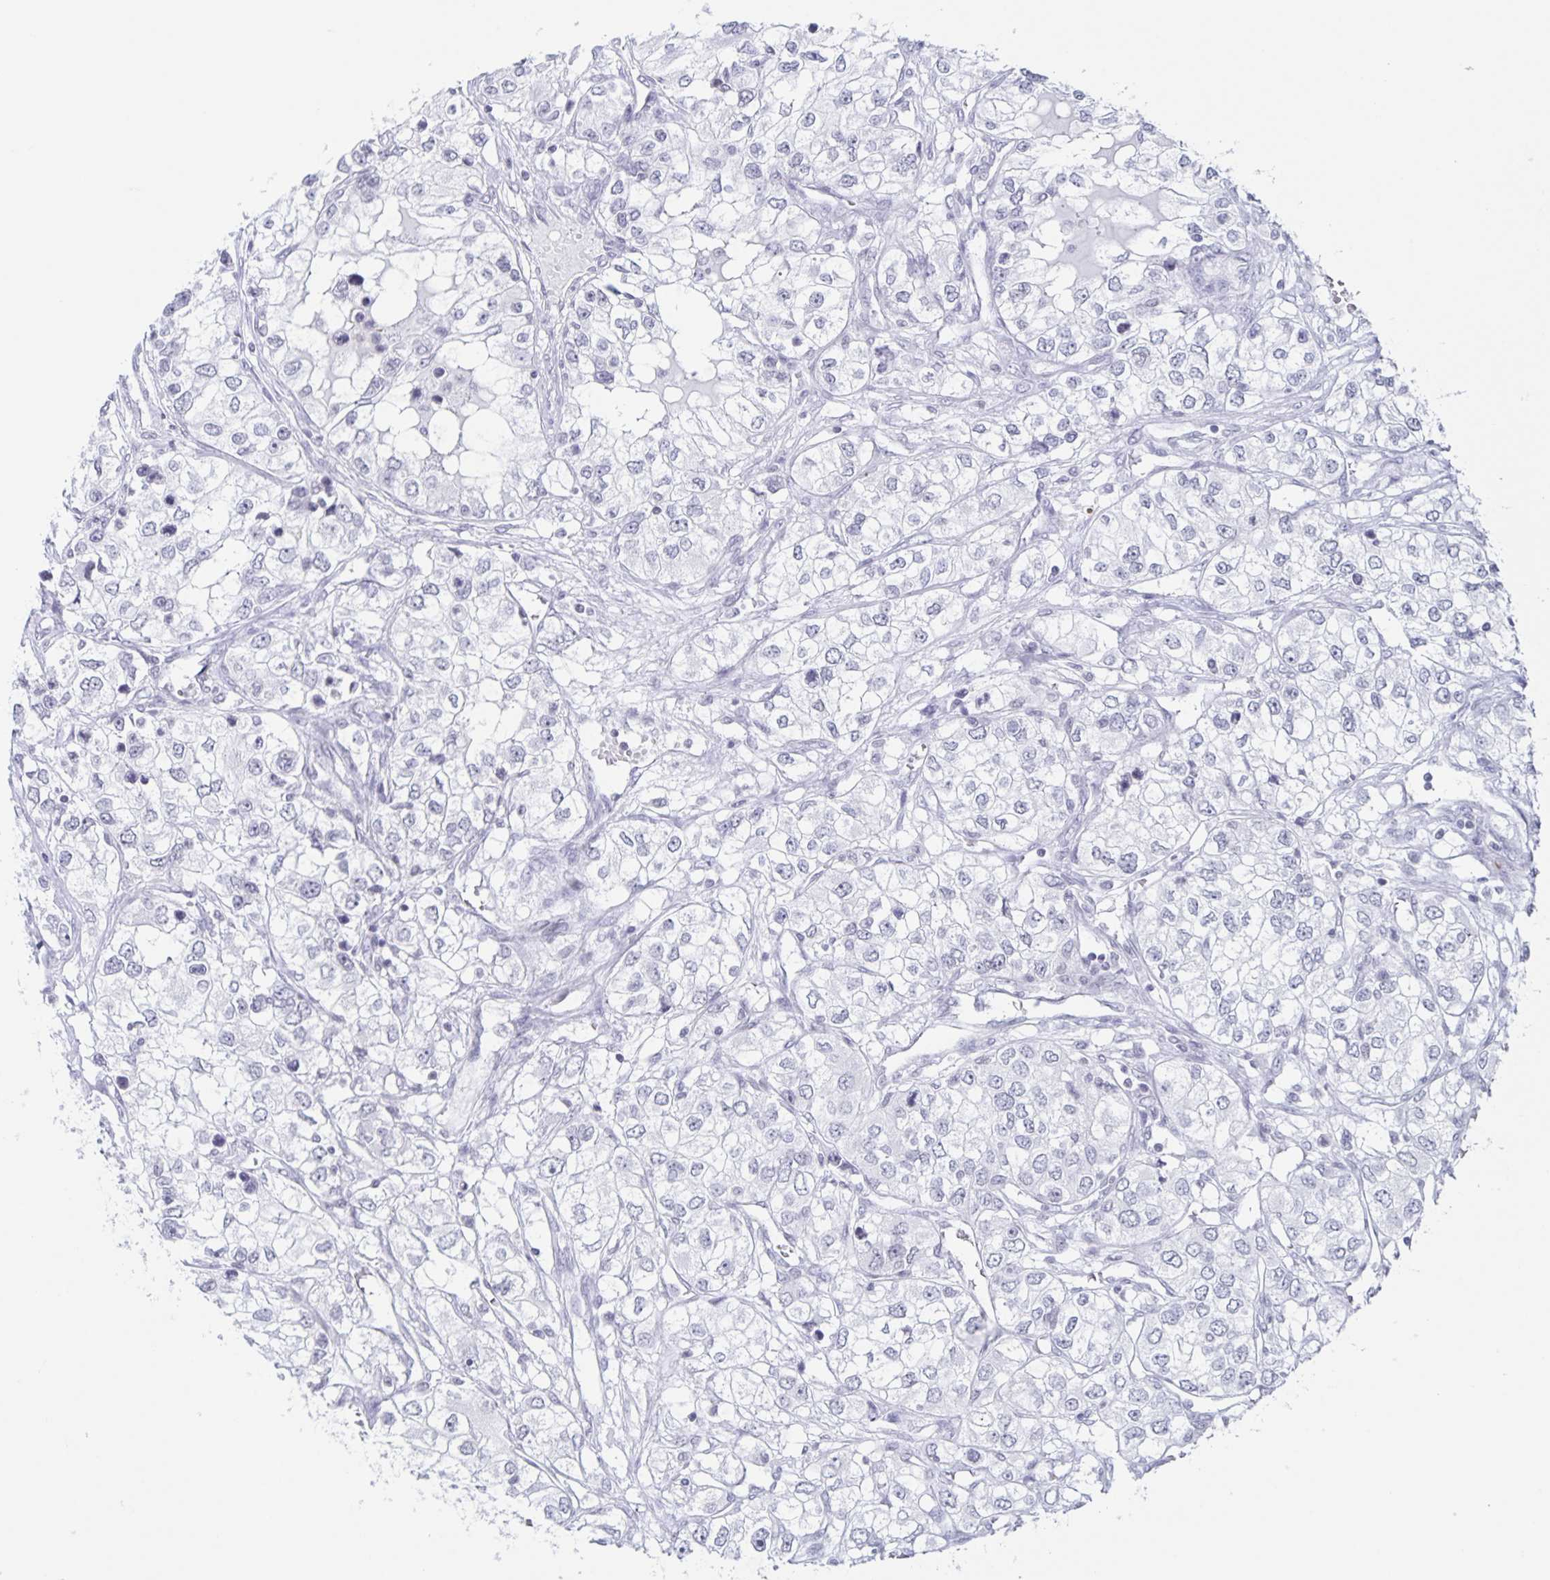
{"staining": {"intensity": "negative", "quantity": "none", "location": "none"}, "tissue": "renal cancer", "cell_type": "Tumor cells", "image_type": "cancer", "snomed": [{"axis": "morphology", "description": "Adenocarcinoma, NOS"}, {"axis": "topography", "description": "Kidney"}], "caption": "This image is of renal adenocarcinoma stained with IHC to label a protein in brown with the nuclei are counter-stained blue. There is no positivity in tumor cells. (DAB IHC, high magnification).", "gene": "LCE6A", "patient": {"sex": "female", "age": 59}}